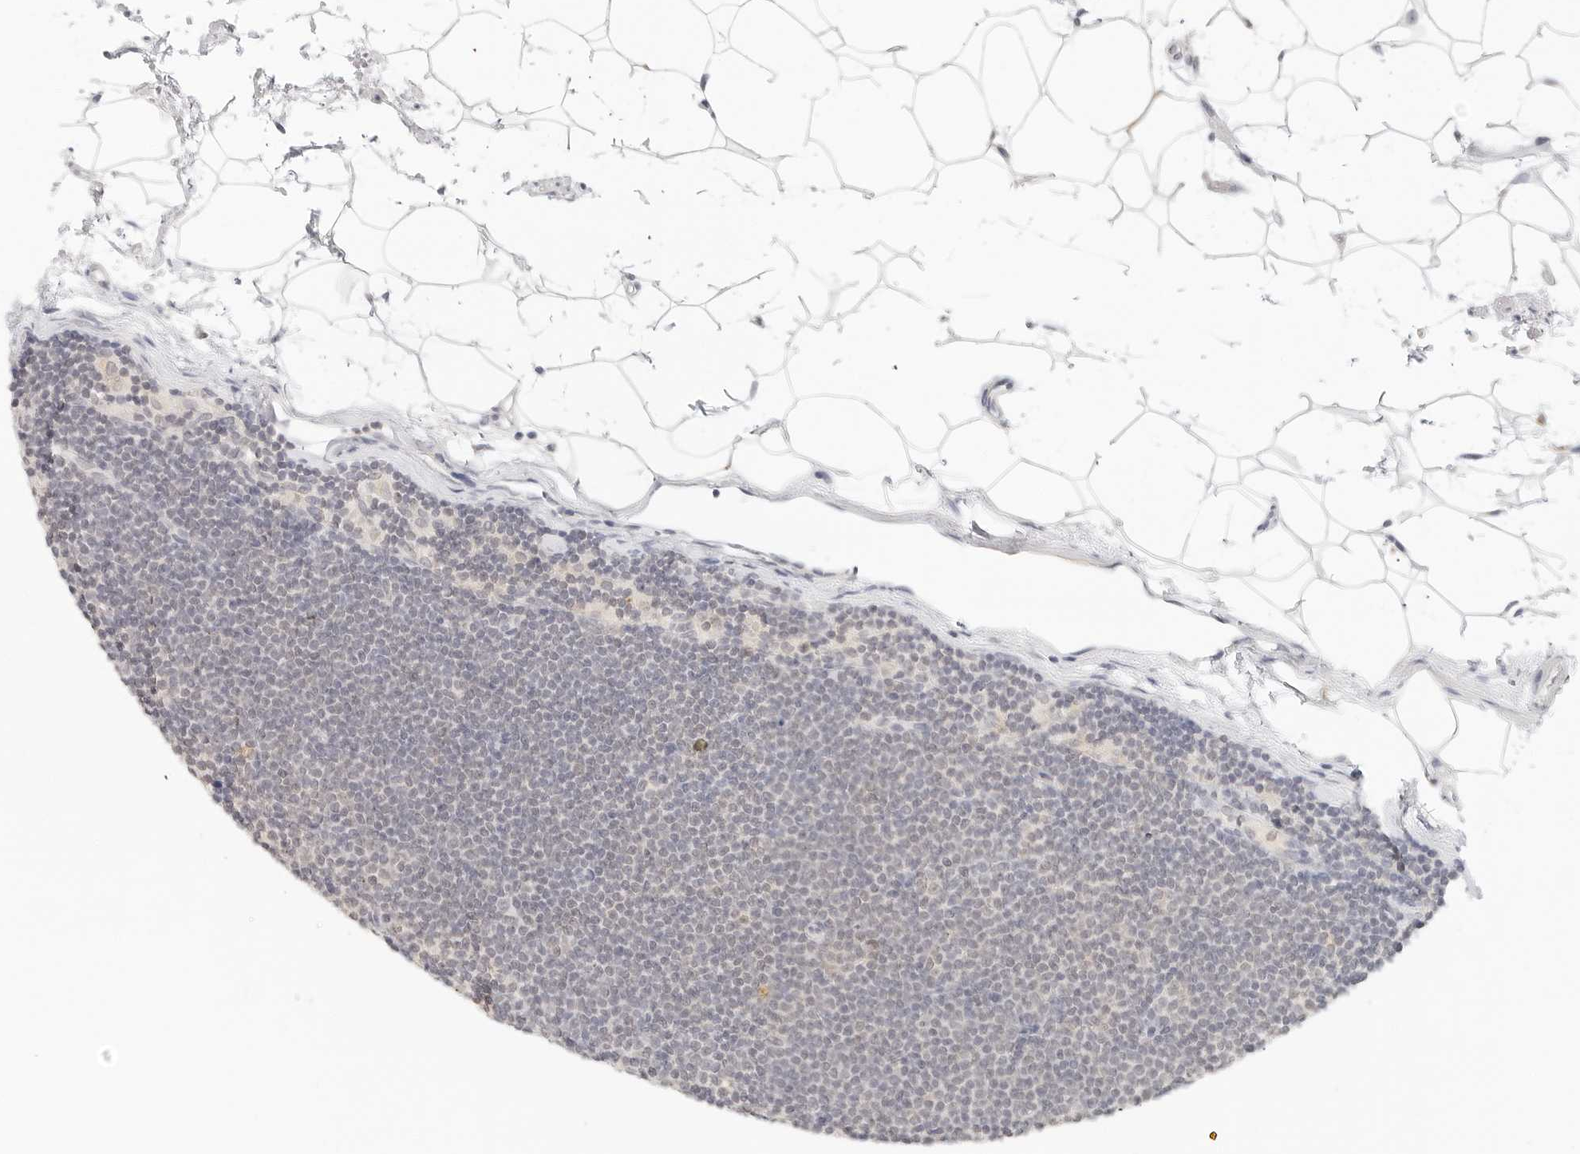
{"staining": {"intensity": "negative", "quantity": "none", "location": "none"}, "tissue": "lymphoma", "cell_type": "Tumor cells", "image_type": "cancer", "snomed": [{"axis": "morphology", "description": "Malignant lymphoma, non-Hodgkin's type, Low grade"}, {"axis": "topography", "description": "Lymph node"}], "caption": "Micrograph shows no protein staining in tumor cells of low-grade malignant lymphoma, non-Hodgkin's type tissue.", "gene": "NEO1", "patient": {"sex": "female", "age": 53}}